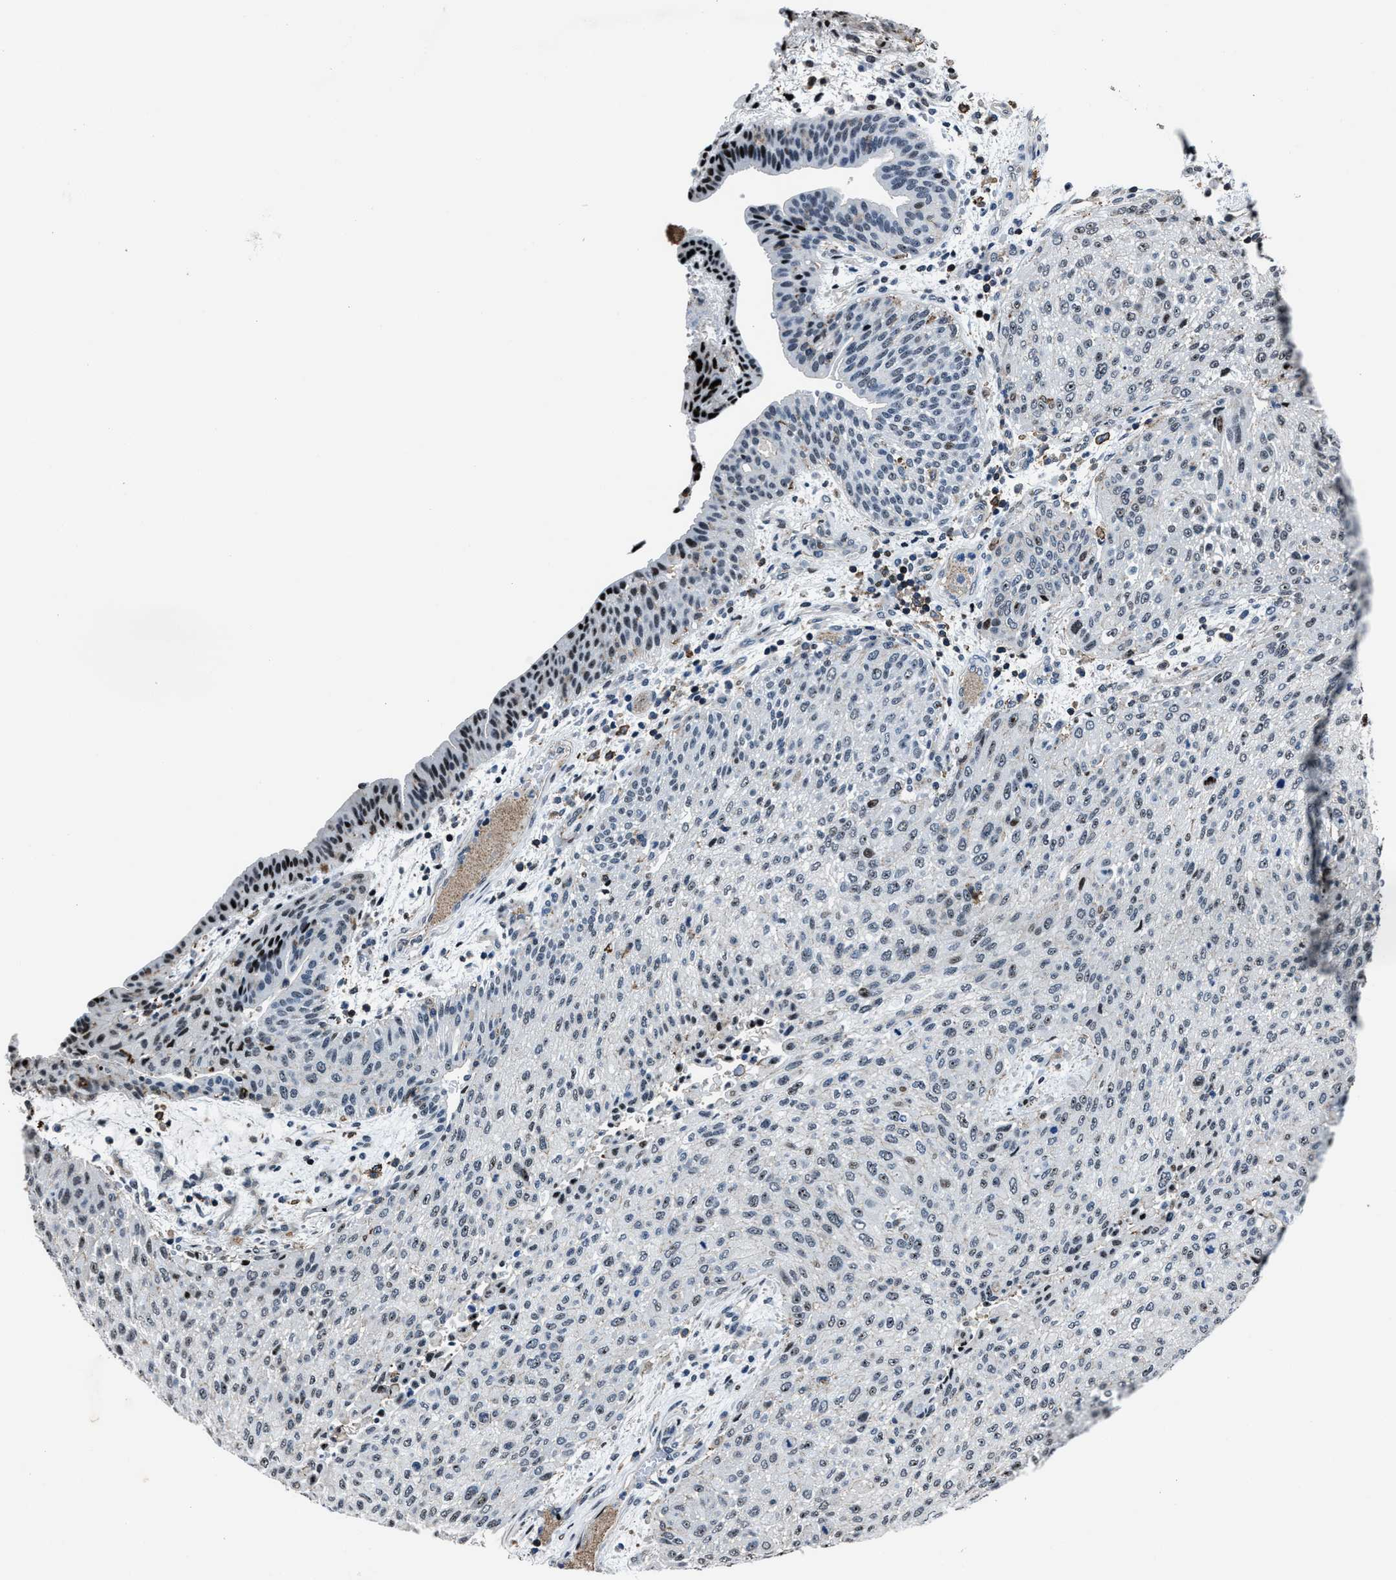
{"staining": {"intensity": "weak", "quantity": "<25%", "location": "nuclear"}, "tissue": "urothelial cancer", "cell_type": "Tumor cells", "image_type": "cancer", "snomed": [{"axis": "morphology", "description": "Urothelial carcinoma, Low grade"}, {"axis": "morphology", "description": "Urothelial carcinoma, High grade"}, {"axis": "topography", "description": "Urinary bladder"}], "caption": "High-grade urothelial carcinoma was stained to show a protein in brown. There is no significant staining in tumor cells.", "gene": "PPIE", "patient": {"sex": "male", "age": 35}}